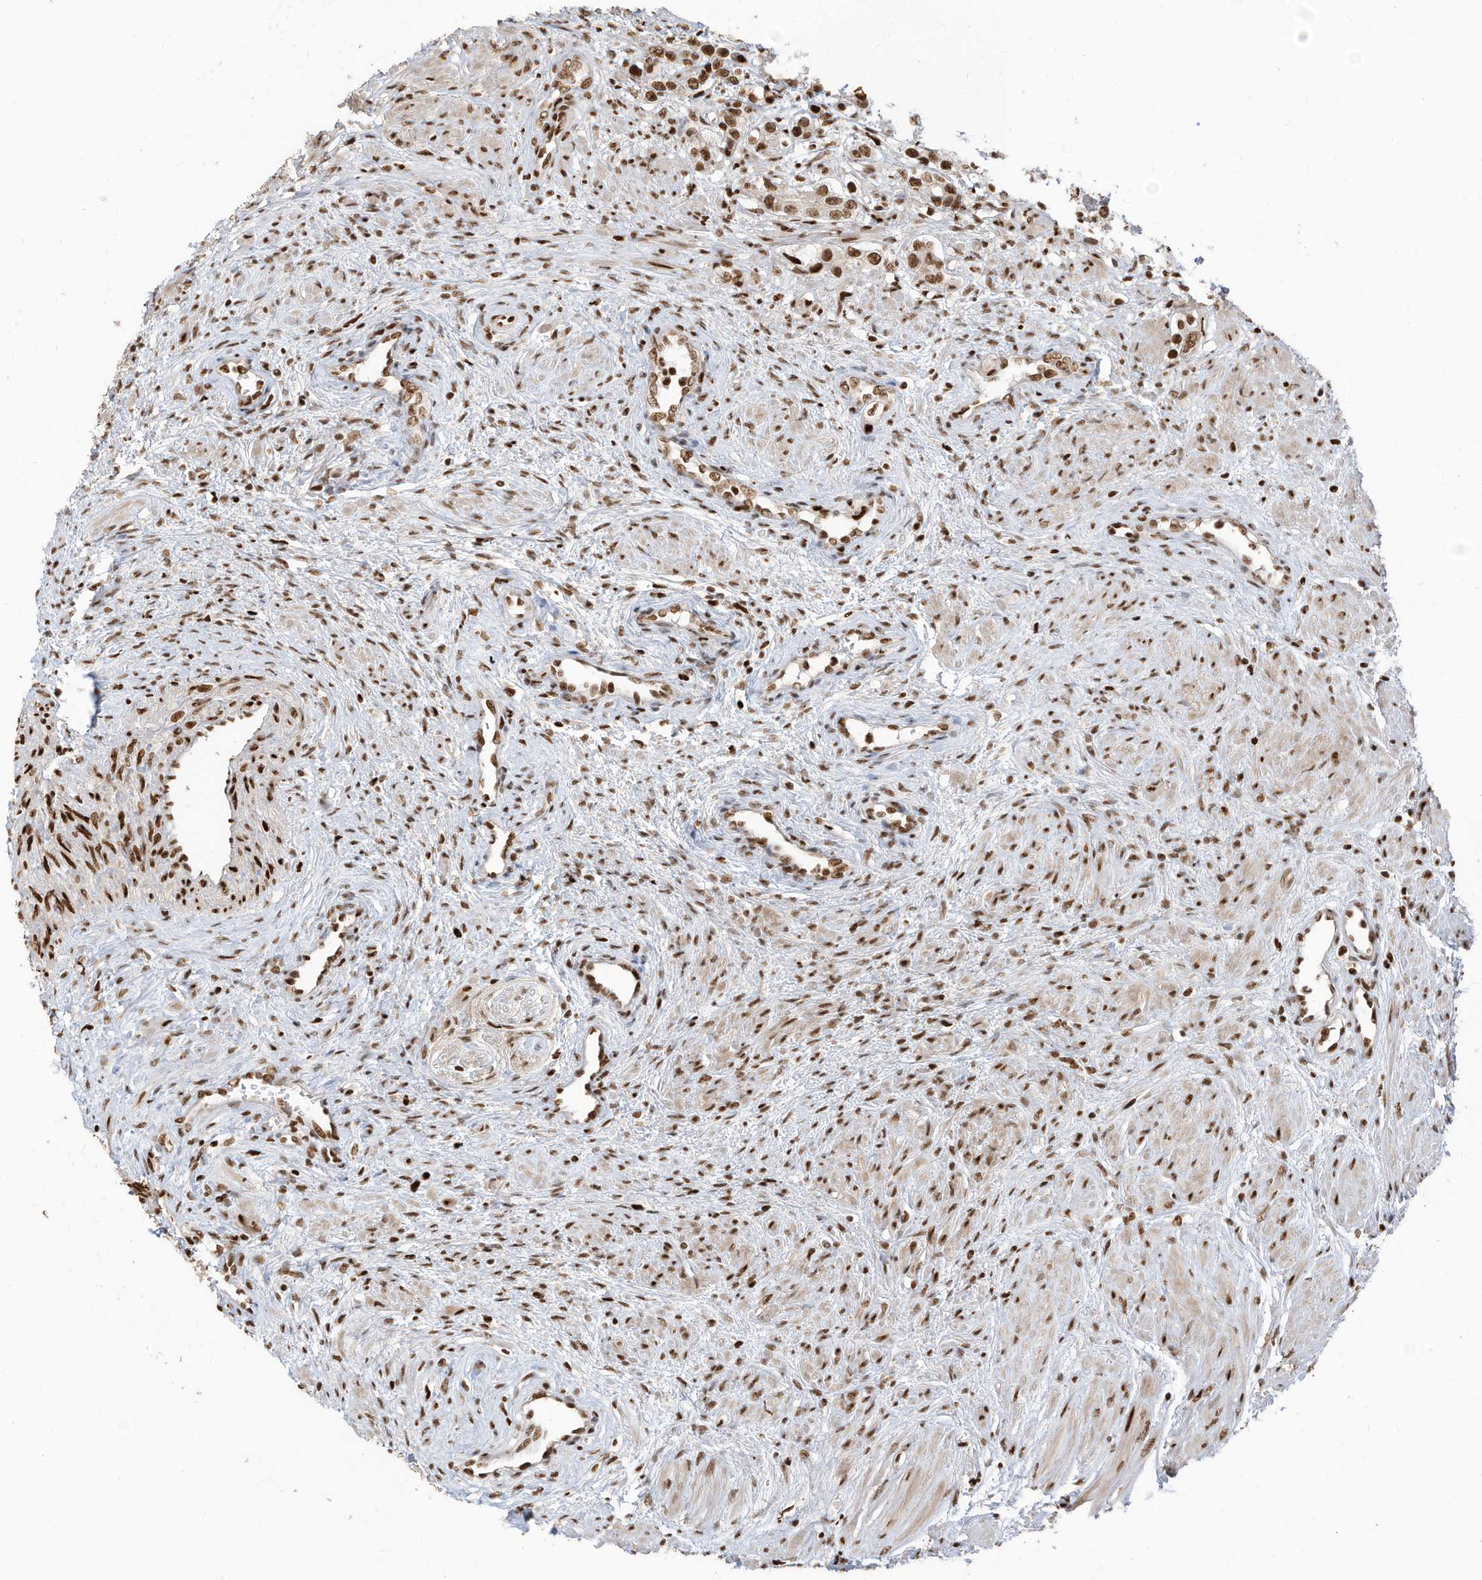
{"staining": {"intensity": "moderate", "quantity": ">75%", "location": "nuclear"}, "tissue": "prostate cancer", "cell_type": "Tumor cells", "image_type": "cancer", "snomed": [{"axis": "morphology", "description": "Adenocarcinoma, High grade"}, {"axis": "topography", "description": "Prostate"}], "caption": "DAB (3,3'-diaminobenzidine) immunohistochemical staining of prostate adenocarcinoma (high-grade) demonstrates moderate nuclear protein staining in approximately >75% of tumor cells.", "gene": "SAMD15", "patient": {"sex": "male", "age": 63}}